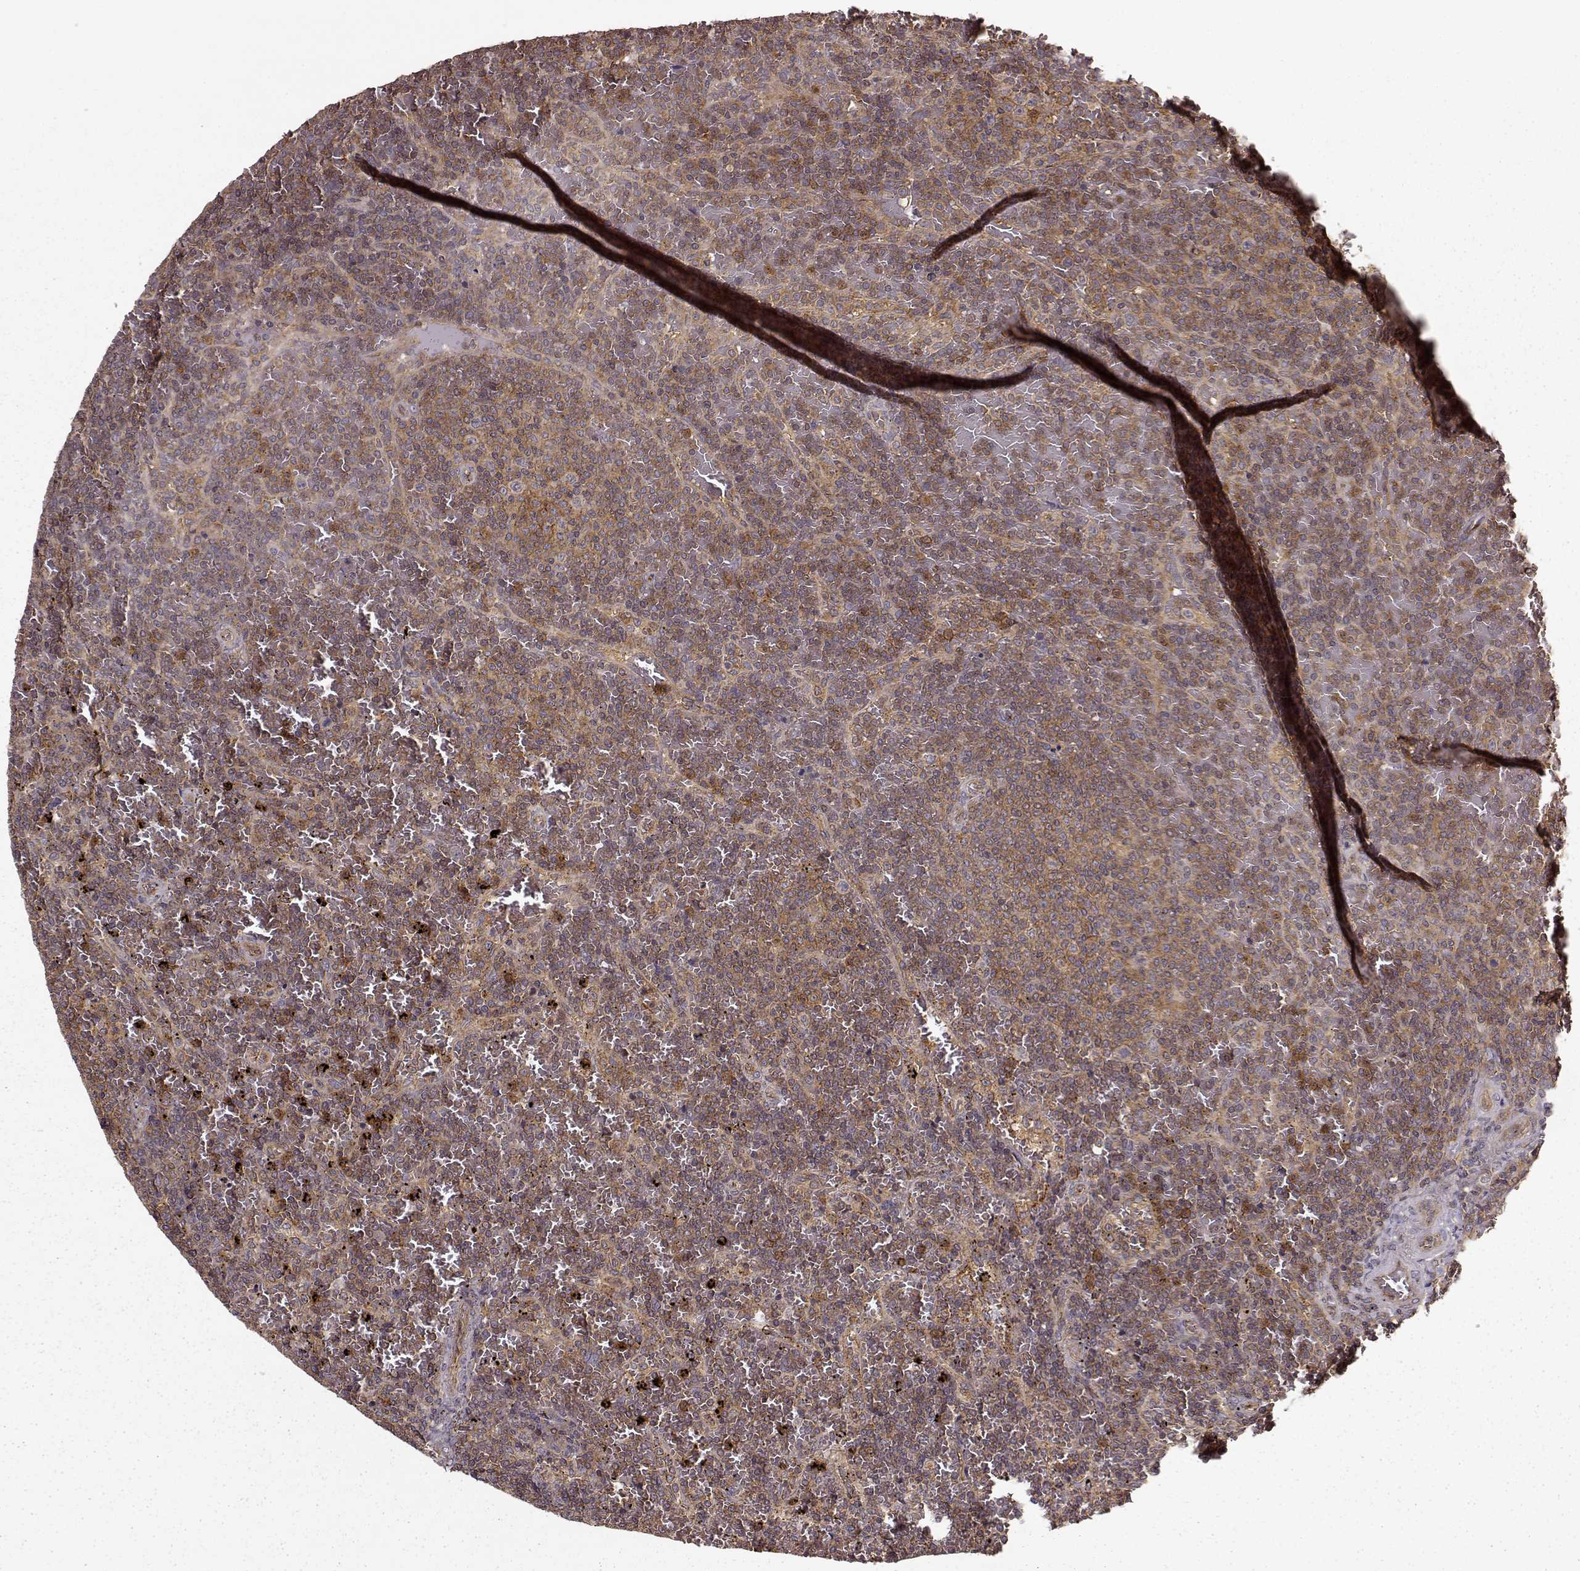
{"staining": {"intensity": "moderate", "quantity": ">75%", "location": "cytoplasmic/membranous"}, "tissue": "lymphoma", "cell_type": "Tumor cells", "image_type": "cancer", "snomed": [{"axis": "morphology", "description": "Malignant lymphoma, non-Hodgkin's type, Low grade"}, {"axis": "topography", "description": "Spleen"}], "caption": "High-power microscopy captured an immunohistochemistry micrograph of low-grade malignant lymphoma, non-Hodgkin's type, revealing moderate cytoplasmic/membranous staining in approximately >75% of tumor cells. The protein of interest is stained brown, and the nuclei are stained in blue (DAB IHC with brightfield microscopy, high magnification).", "gene": "IFRD2", "patient": {"sex": "female", "age": 77}}